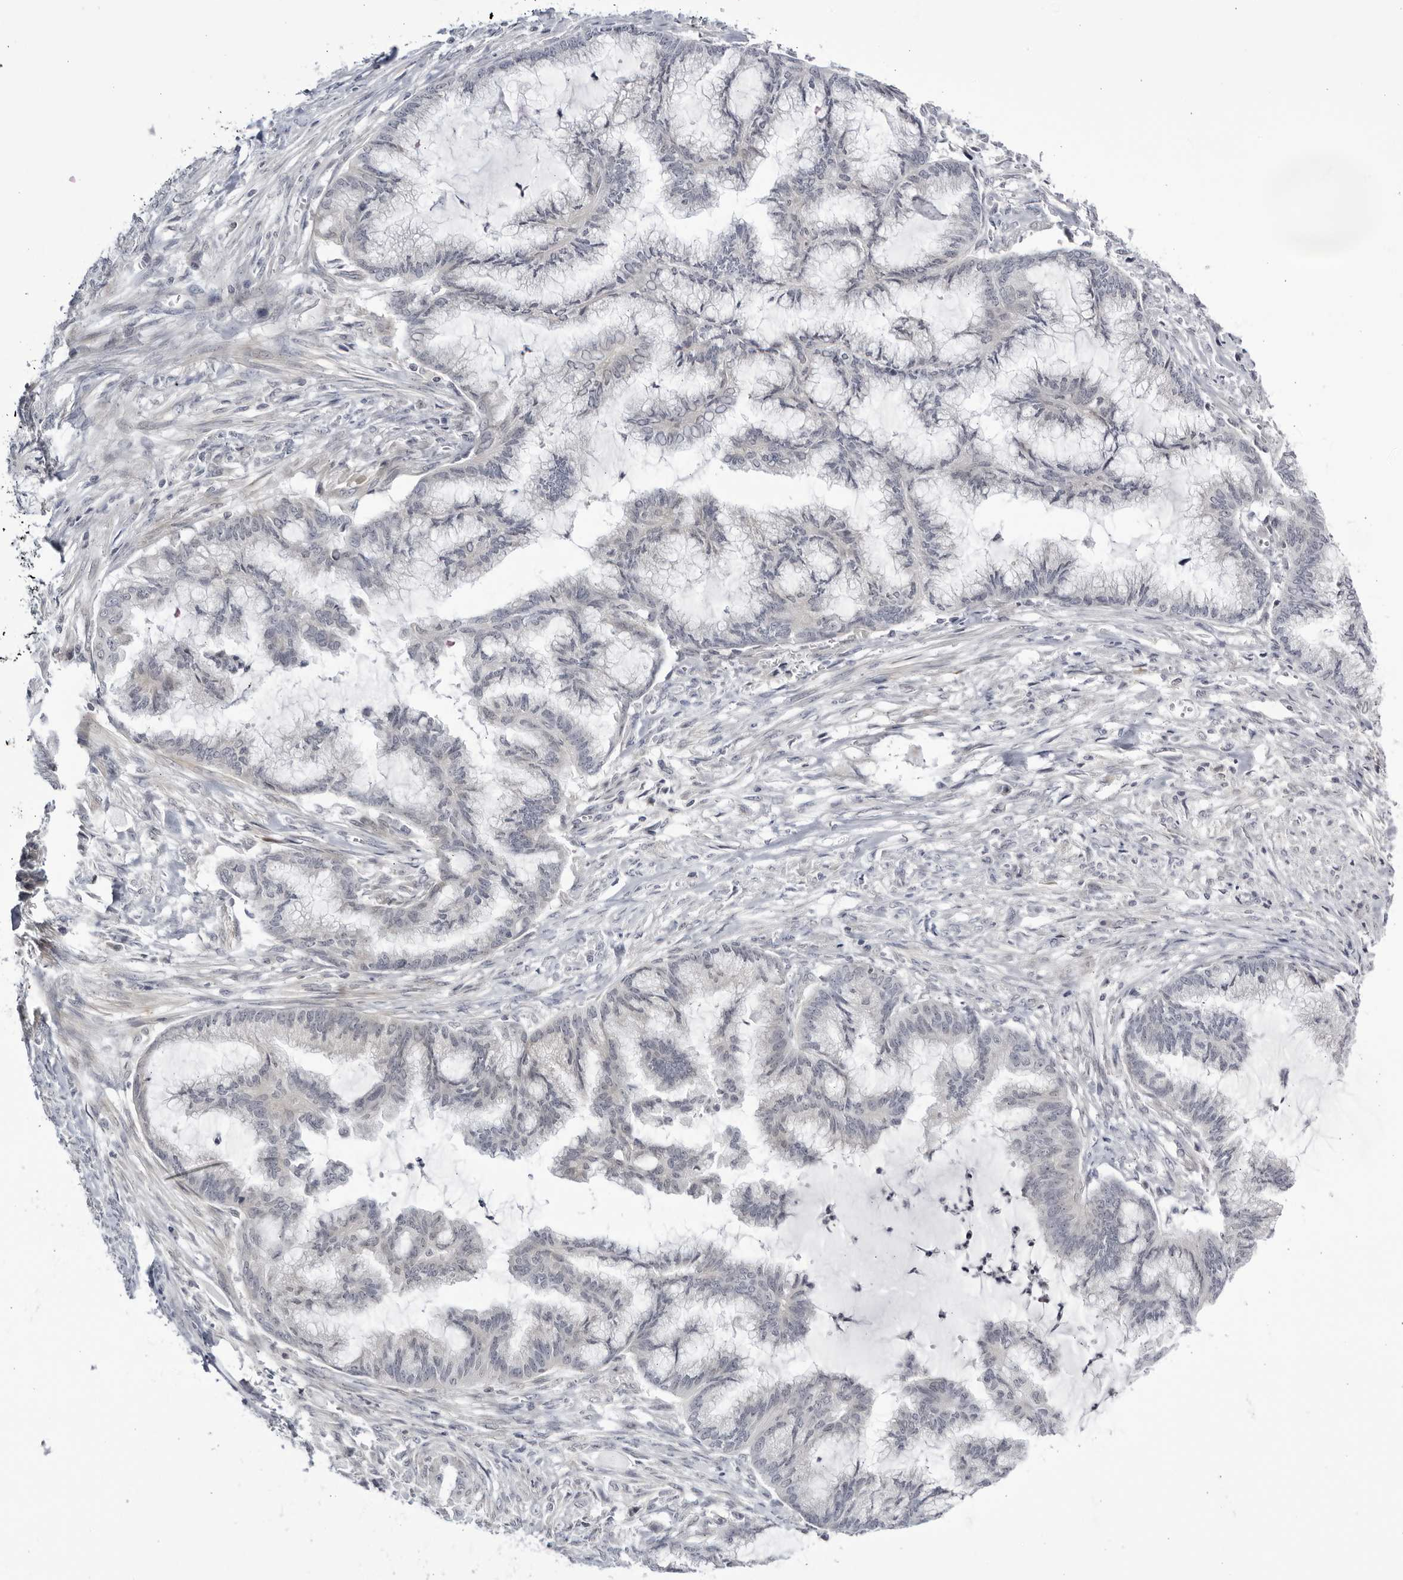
{"staining": {"intensity": "negative", "quantity": "none", "location": "none"}, "tissue": "endometrial cancer", "cell_type": "Tumor cells", "image_type": "cancer", "snomed": [{"axis": "morphology", "description": "Adenocarcinoma, NOS"}, {"axis": "topography", "description": "Endometrium"}], "caption": "An IHC histopathology image of adenocarcinoma (endometrial) is shown. There is no staining in tumor cells of adenocarcinoma (endometrial).", "gene": "CNBD1", "patient": {"sex": "female", "age": 86}}